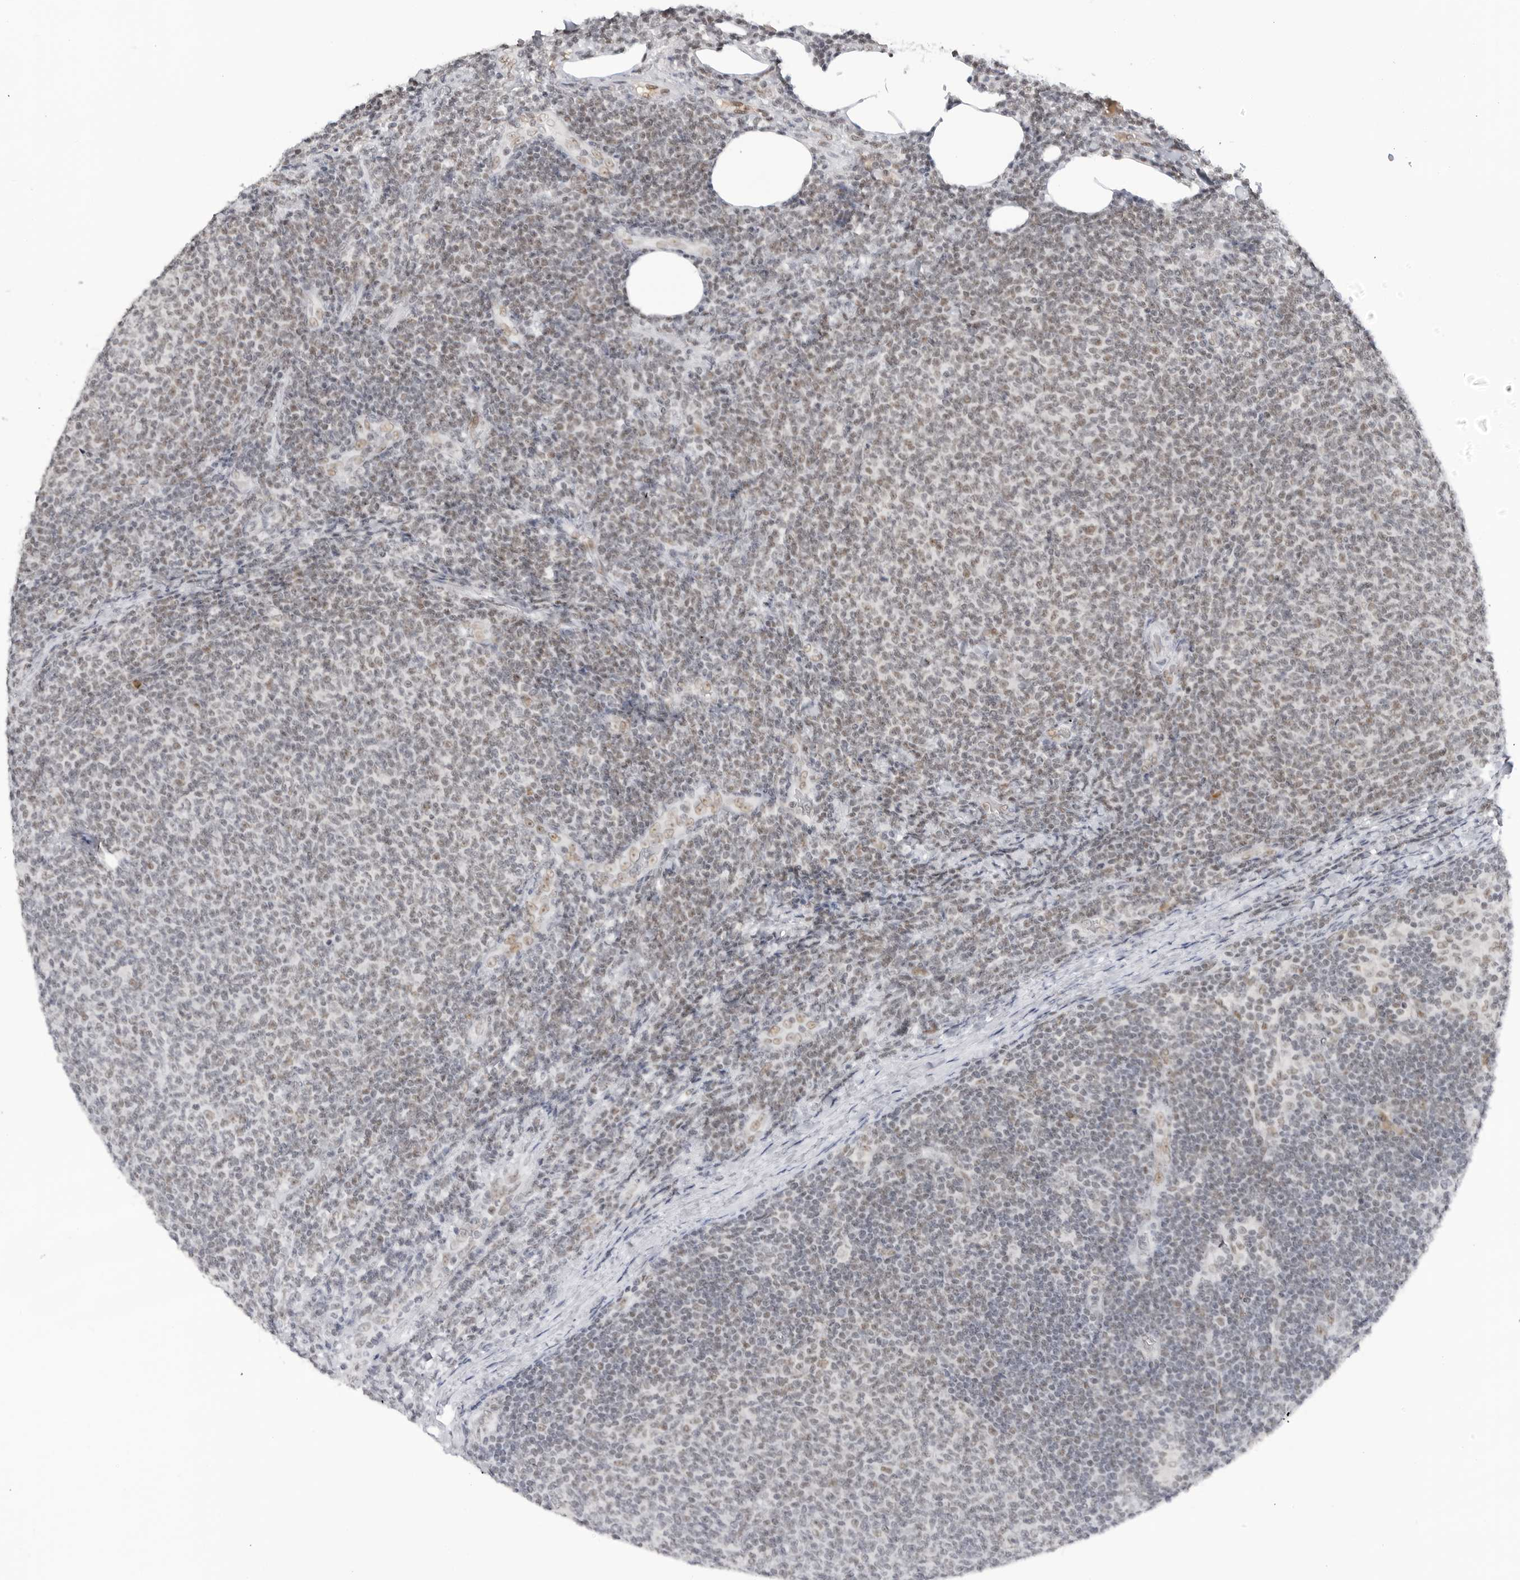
{"staining": {"intensity": "weak", "quantity": "25%-75%", "location": "nuclear"}, "tissue": "lymphoma", "cell_type": "Tumor cells", "image_type": "cancer", "snomed": [{"axis": "morphology", "description": "Malignant lymphoma, non-Hodgkin's type, Low grade"}, {"axis": "topography", "description": "Lymph node"}], "caption": "Protein positivity by IHC demonstrates weak nuclear staining in approximately 25%-75% of tumor cells in lymphoma.", "gene": "WRAP53", "patient": {"sex": "male", "age": 66}}